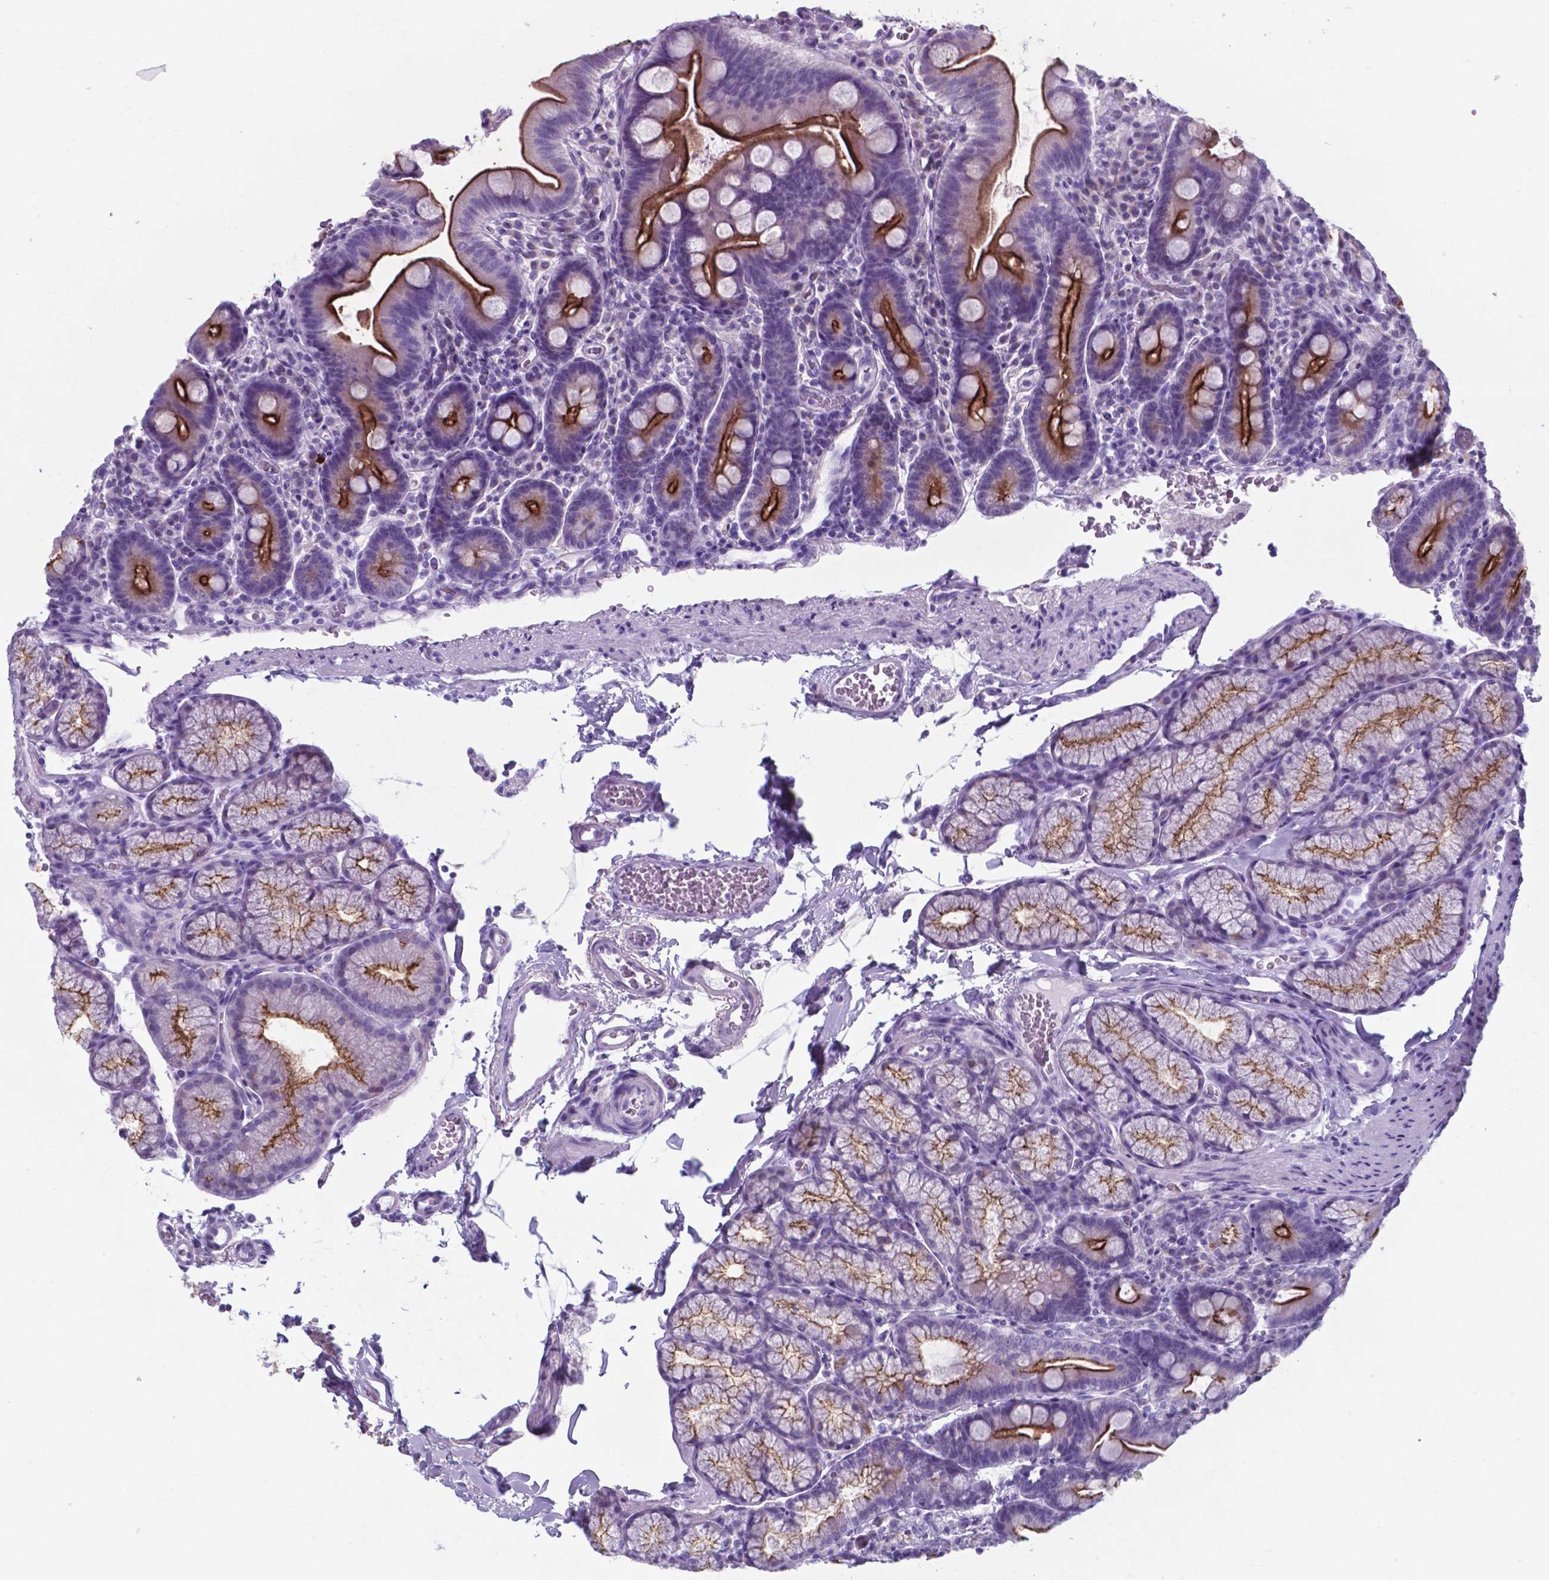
{"staining": {"intensity": "strong", "quantity": "25%-75%", "location": "cytoplasmic/membranous"}, "tissue": "duodenum", "cell_type": "Glandular cells", "image_type": "normal", "snomed": [{"axis": "morphology", "description": "Normal tissue, NOS"}, {"axis": "topography", "description": "Duodenum"}], "caption": "This is an image of immunohistochemistry (IHC) staining of benign duodenum, which shows strong expression in the cytoplasmic/membranous of glandular cells.", "gene": "AP5B1", "patient": {"sex": "male", "age": 59}}